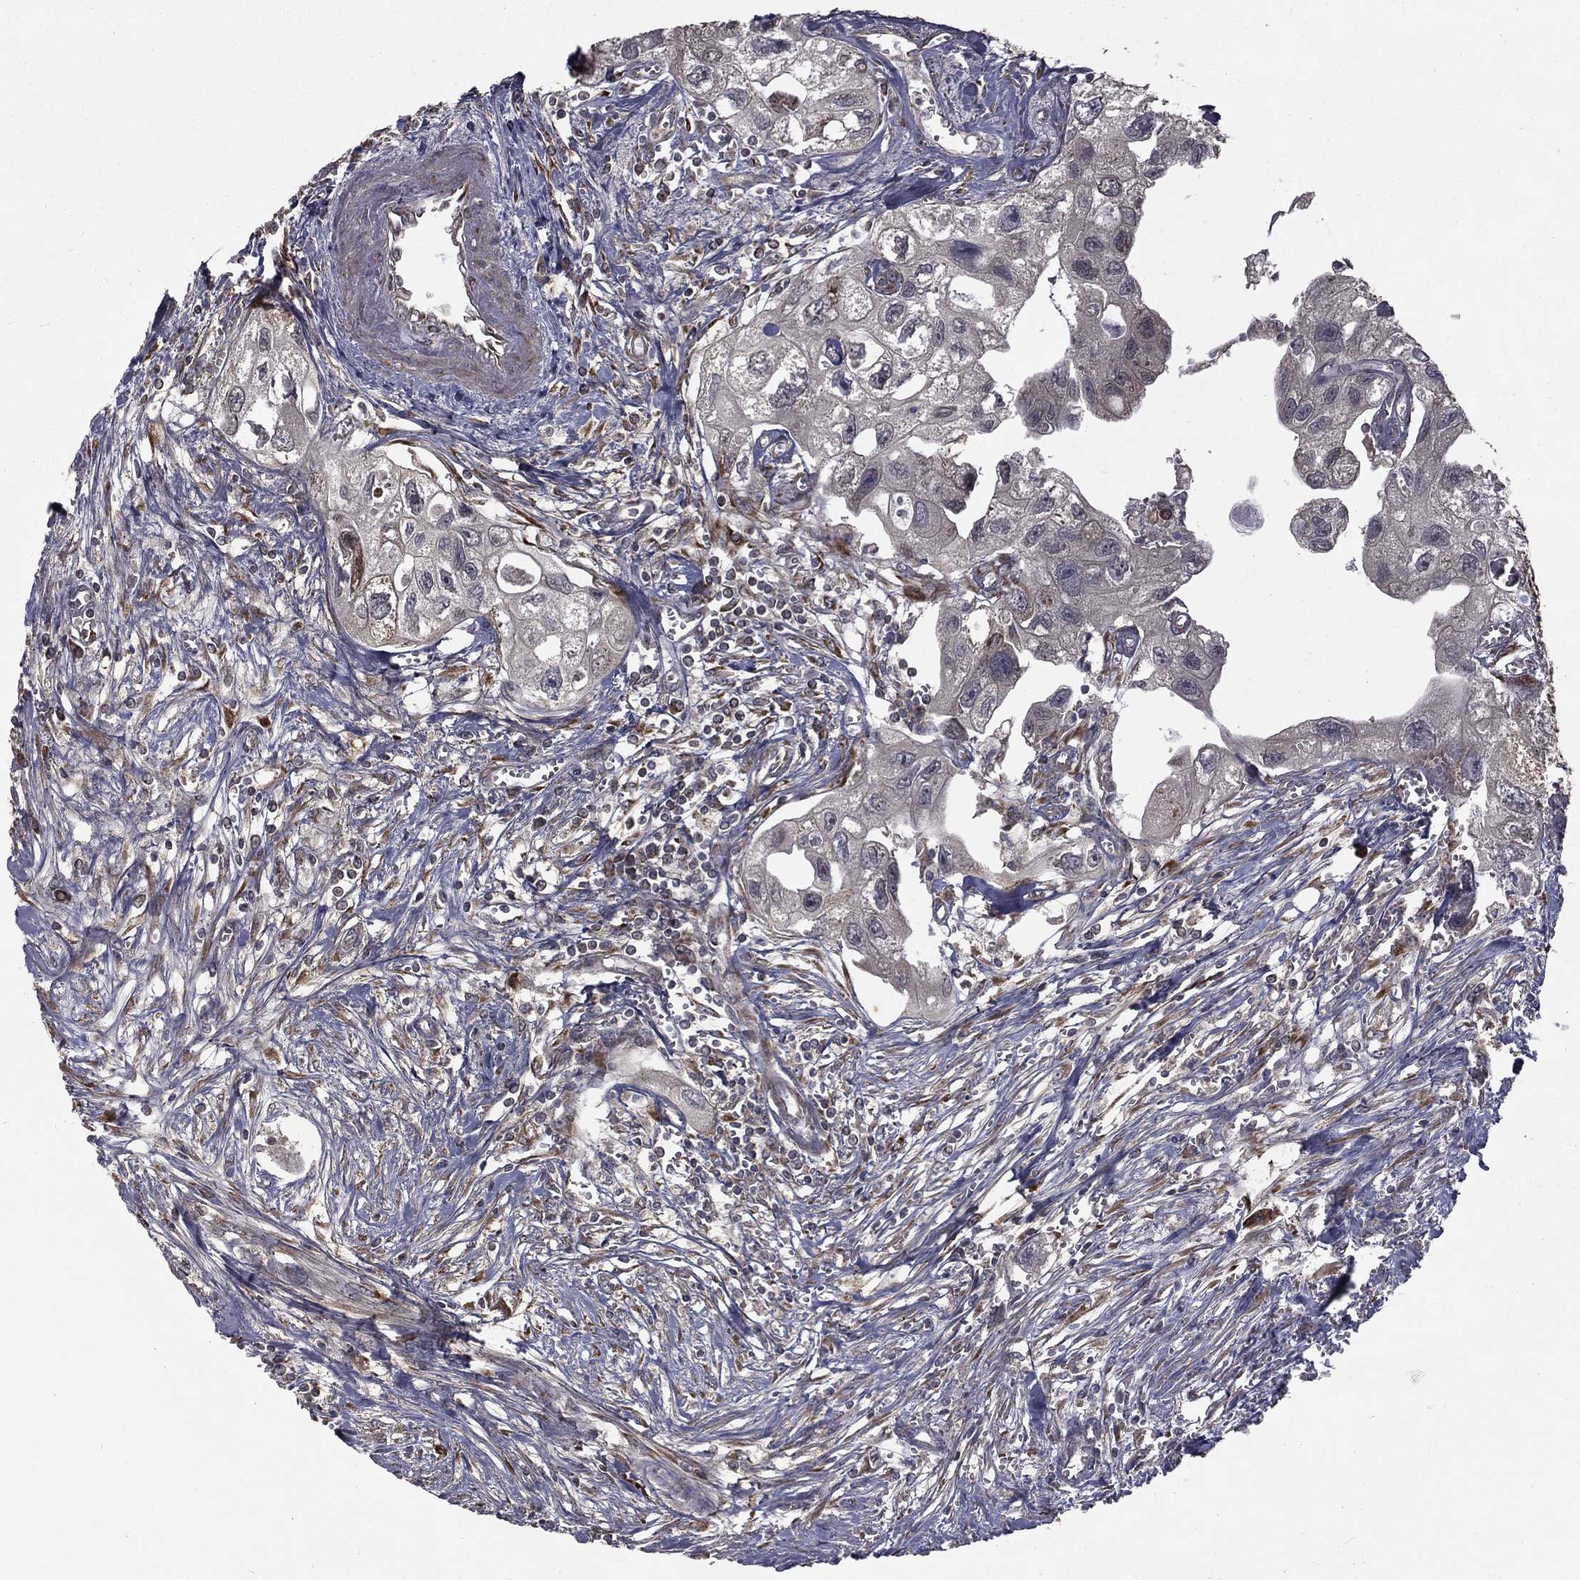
{"staining": {"intensity": "negative", "quantity": "none", "location": "none"}, "tissue": "urothelial cancer", "cell_type": "Tumor cells", "image_type": "cancer", "snomed": [{"axis": "morphology", "description": "Urothelial carcinoma, High grade"}, {"axis": "topography", "description": "Urinary bladder"}], "caption": "There is no significant staining in tumor cells of urothelial cancer.", "gene": "OLFML1", "patient": {"sex": "male", "age": 59}}